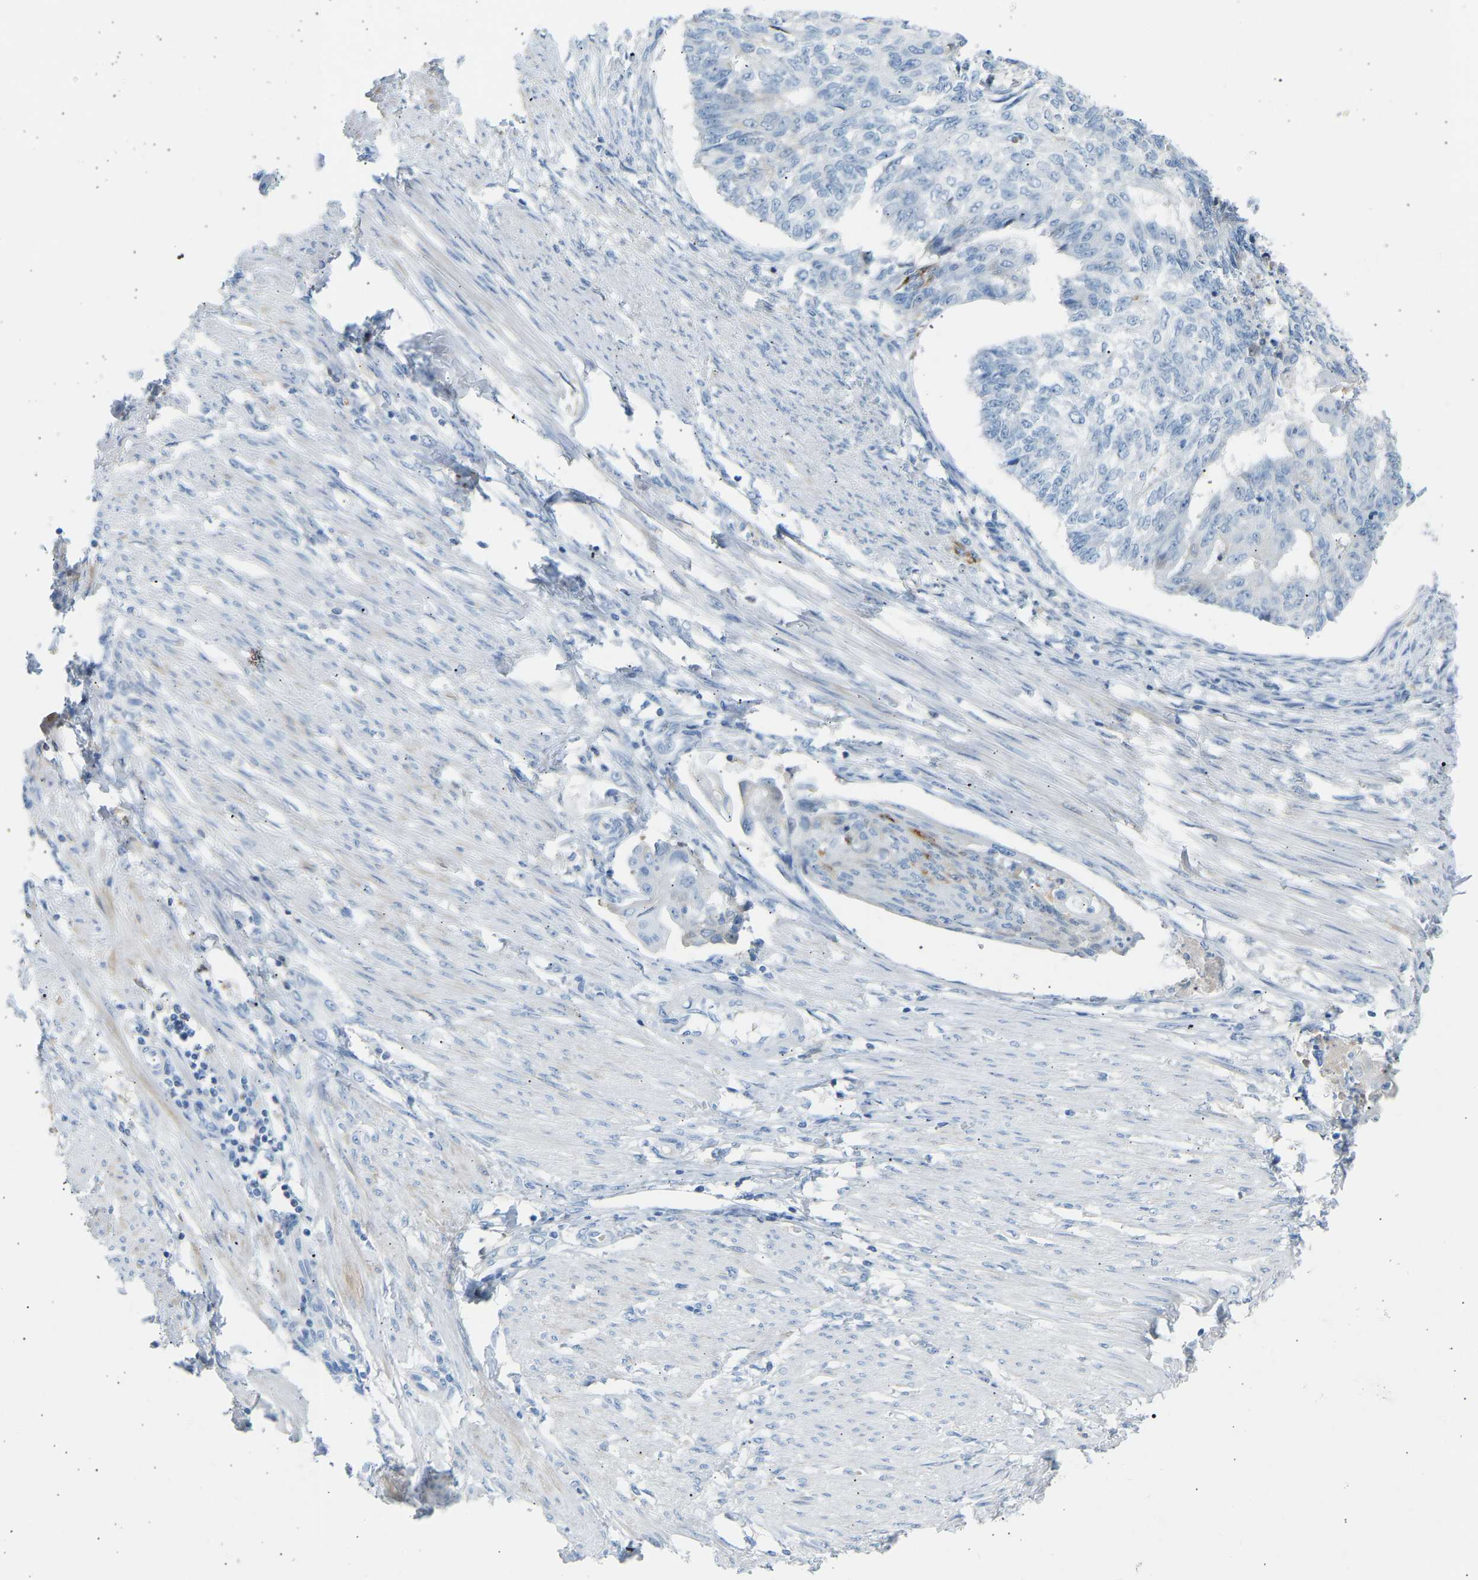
{"staining": {"intensity": "negative", "quantity": "none", "location": "none"}, "tissue": "endometrial cancer", "cell_type": "Tumor cells", "image_type": "cancer", "snomed": [{"axis": "morphology", "description": "Adenocarcinoma, NOS"}, {"axis": "topography", "description": "Endometrium"}], "caption": "This is an immunohistochemistry photomicrograph of endometrial cancer. There is no expression in tumor cells.", "gene": "GNAS", "patient": {"sex": "female", "age": 32}}